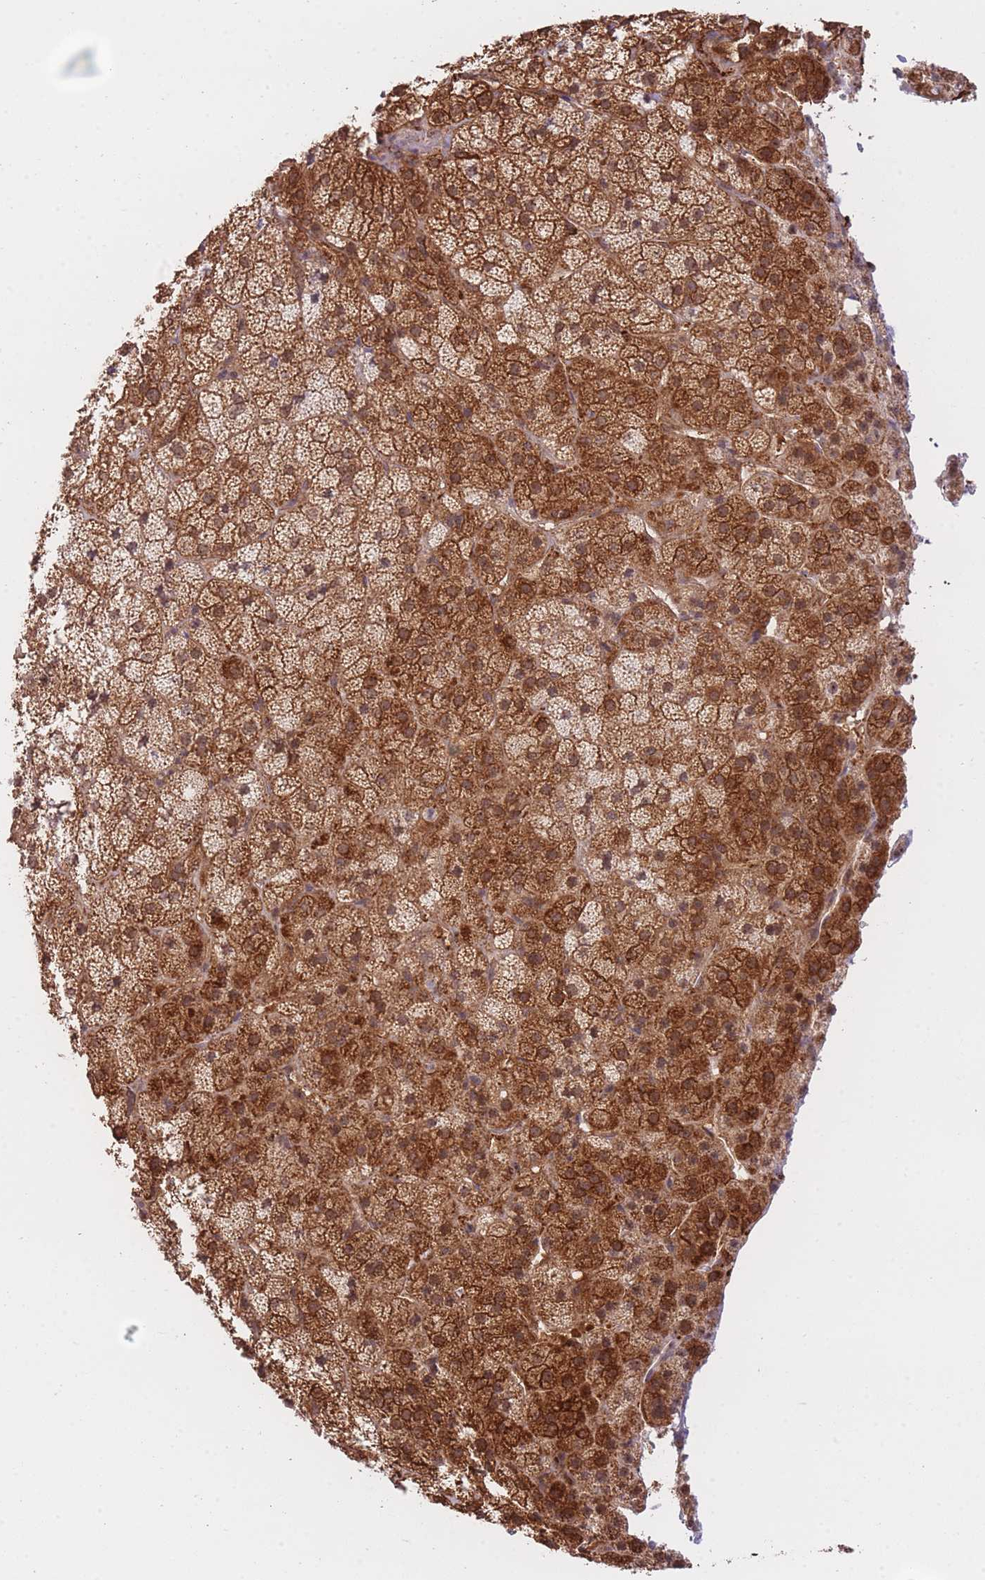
{"staining": {"intensity": "strong", "quantity": "25%-75%", "location": "cytoplasmic/membranous"}, "tissue": "adrenal gland", "cell_type": "Glandular cells", "image_type": "normal", "snomed": [{"axis": "morphology", "description": "Normal tissue, NOS"}, {"axis": "topography", "description": "Adrenal gland"}], "caption": "The photomicrograph exhibits staining of unremarkable adrenal gland, revealing strong cytoplasmic/membranous protein positivity (brown color) within glandular cells.", "gene": "EXOSC8", "patient": {"sex": "female", "age": 70}}